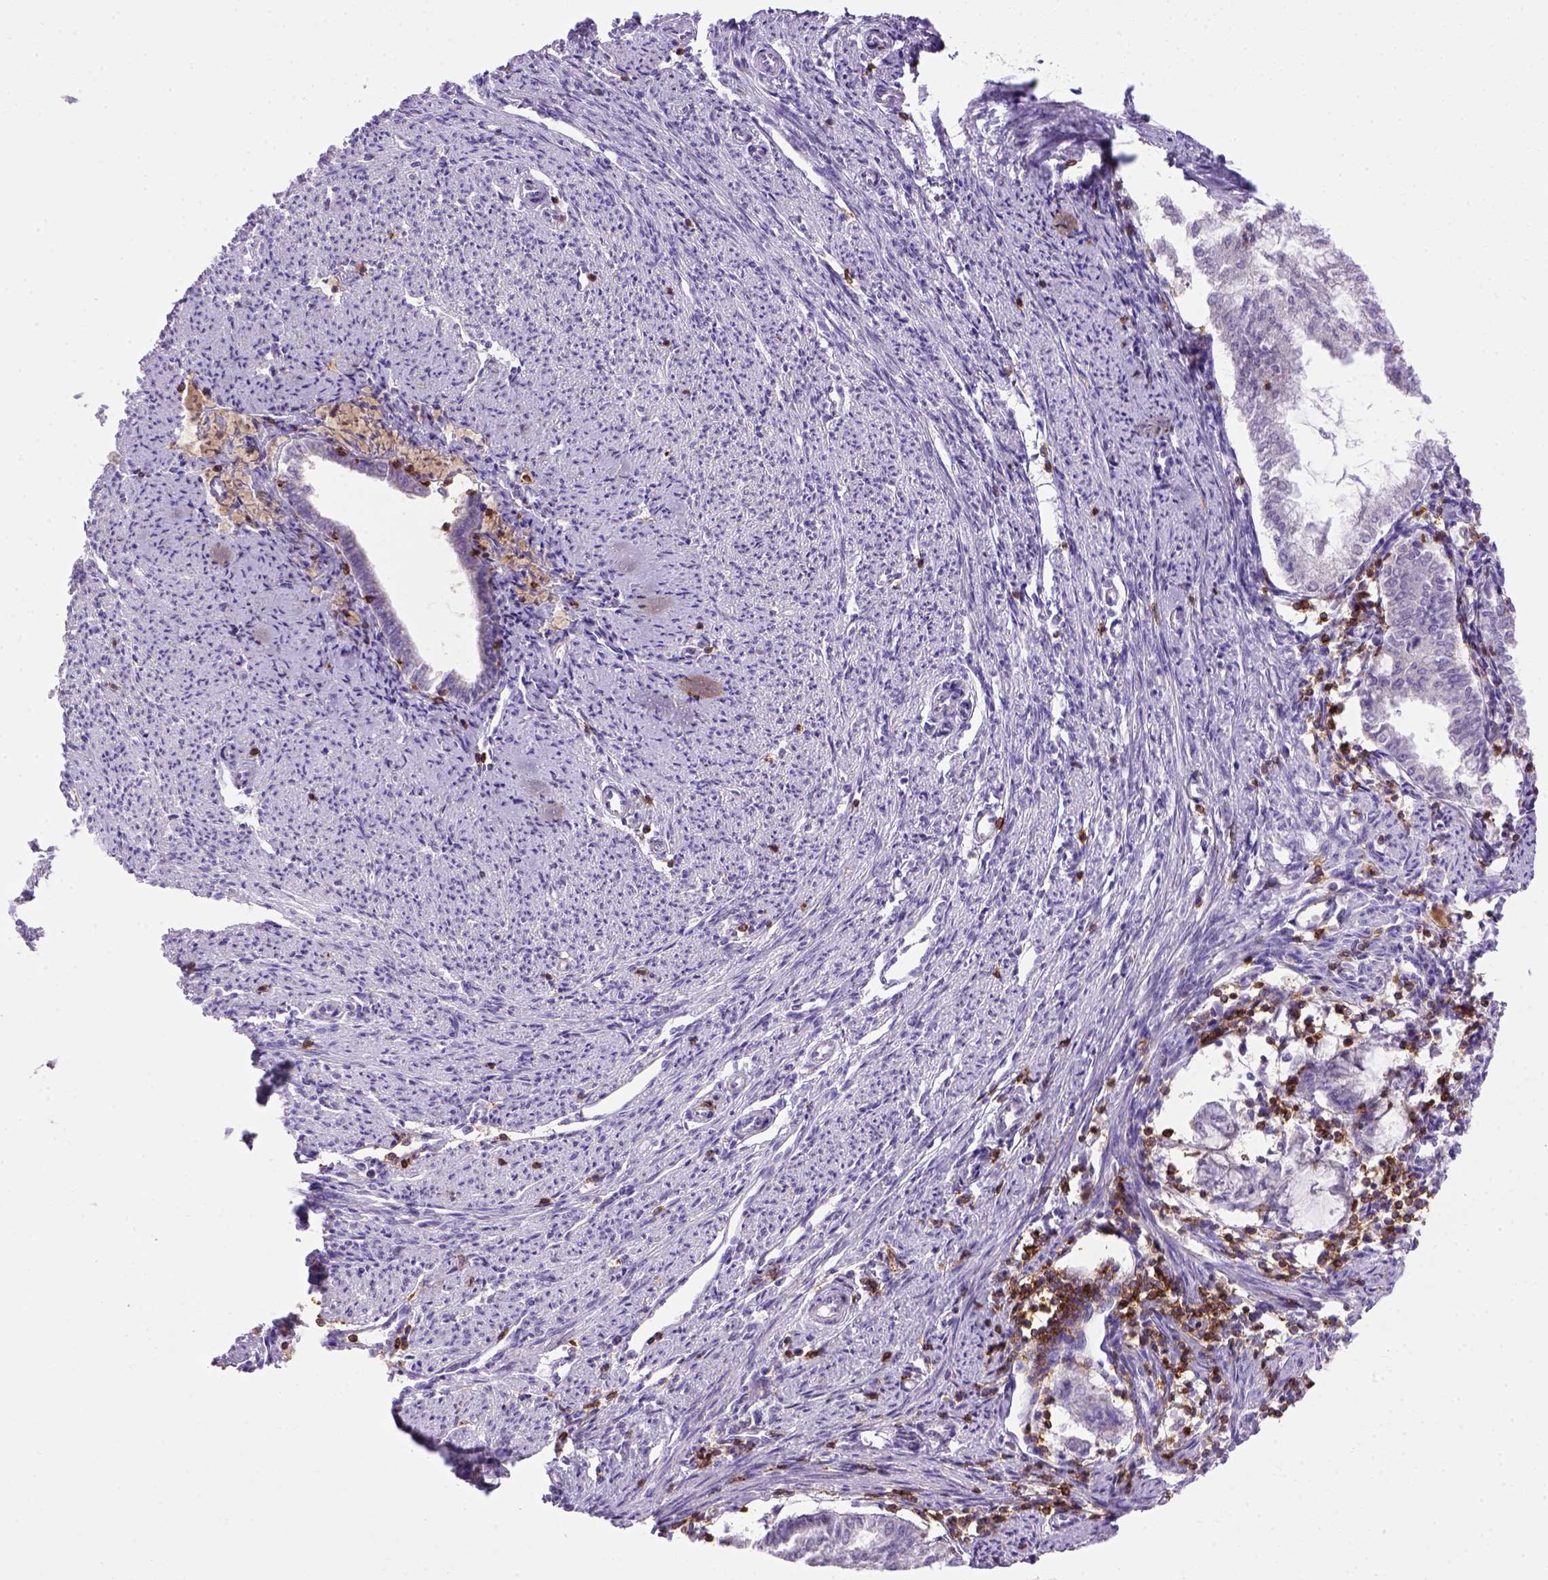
{"staining": {"intensity": "negative", "quantity": "none", "location": "none"}, "tissue": "endometrial cancer", "cell_type": "Tumor cells", "image_type": "cancer", "snomed": [{"axis": "morphology", "description": "Adenocarcinoma, NOS"}, {"axis": "topography", "description": "Endometrium"}], "caption": "The photomicrograph displays no staining of tumor cells in endometrial cancer (adenocarcinoma).", "gene": "CD3E", "patient": {"sex": "female", "age": 79}}